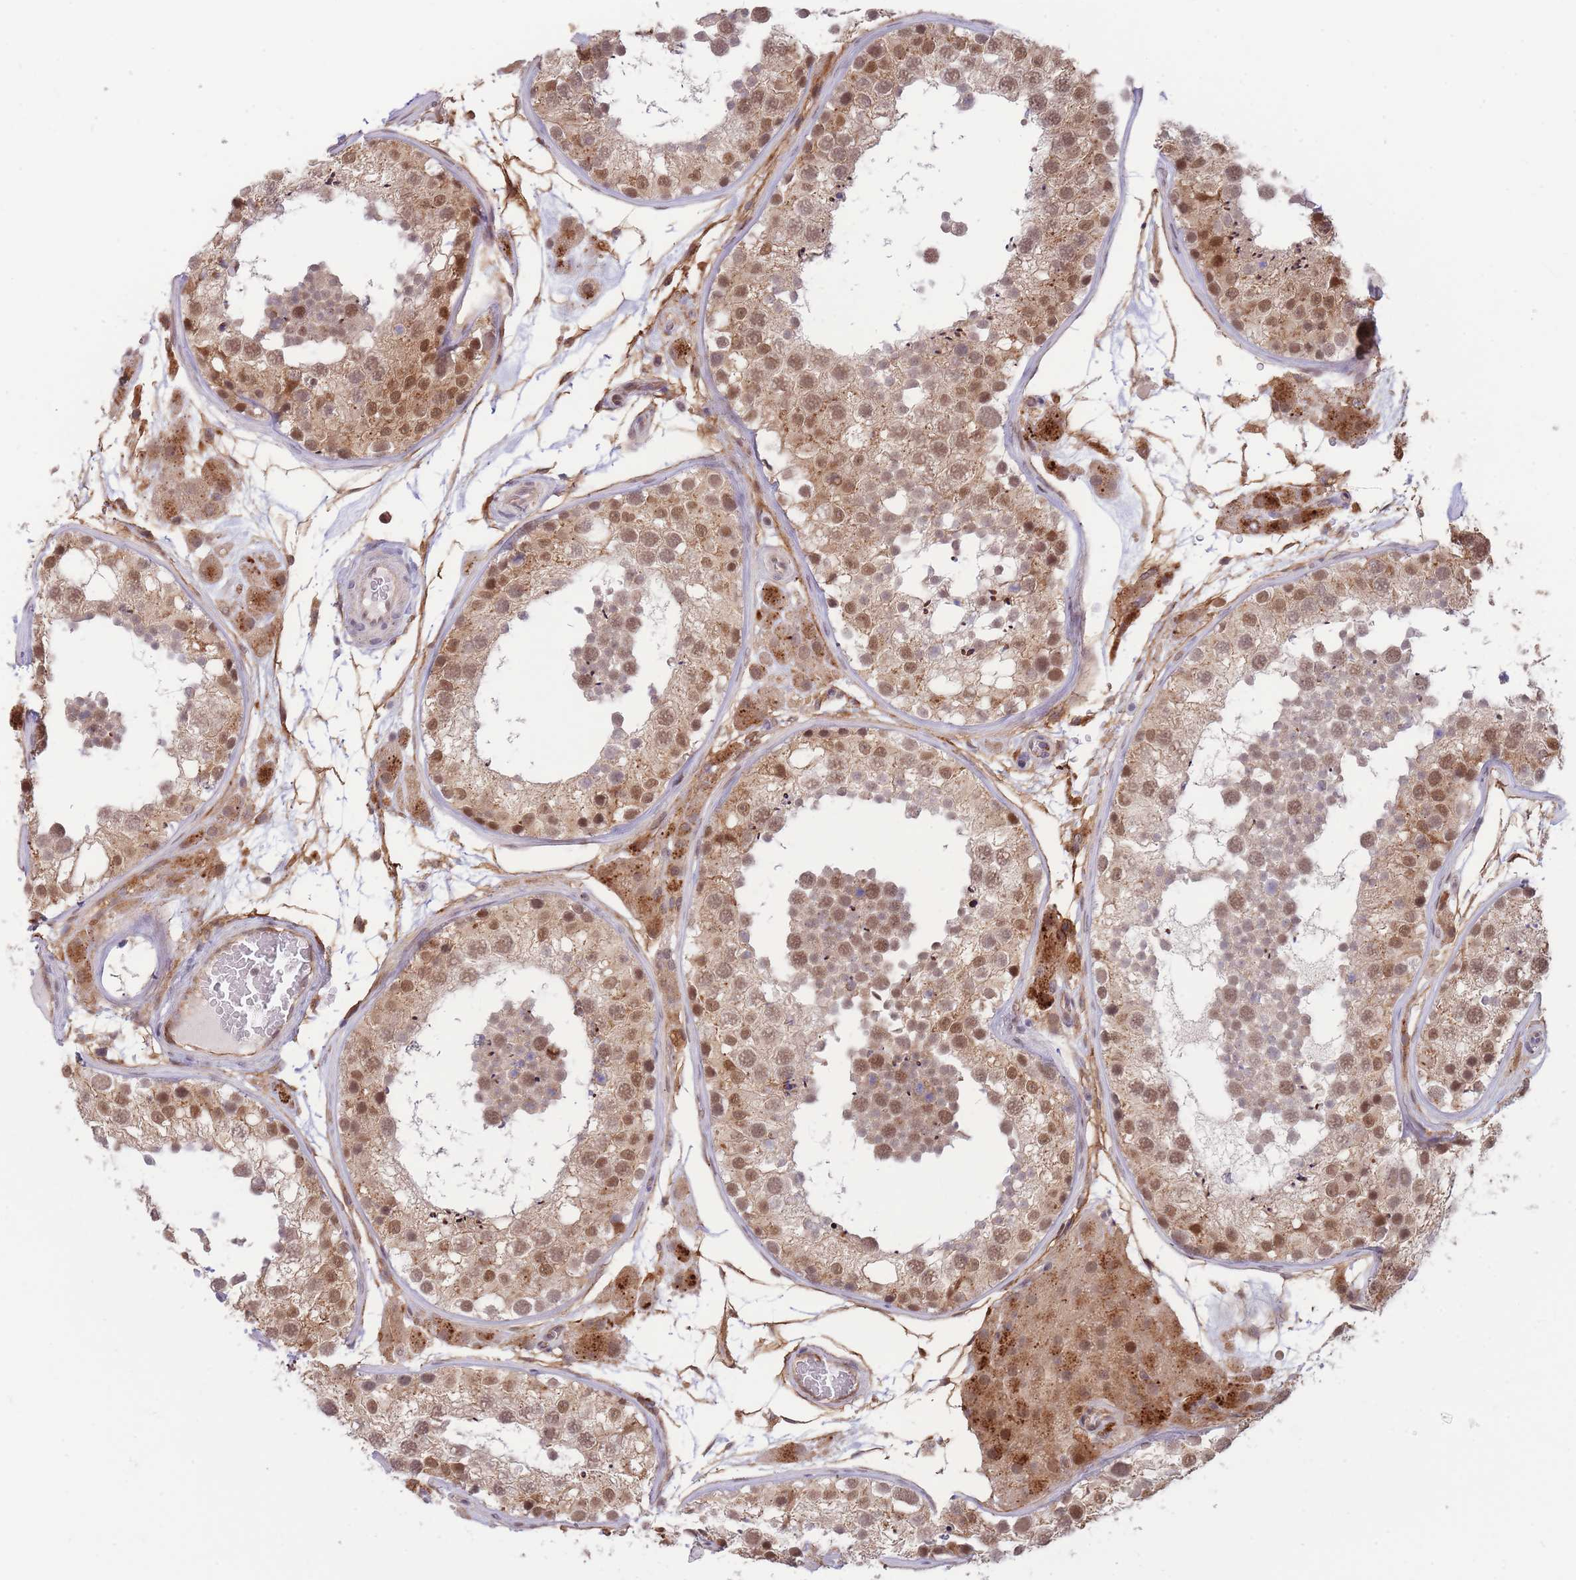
{"staining": {"intensity": "moderate", "quantity": ">75%", "location": "cytoplasmic/membranous,nuclear"}, "tissue": "testis", "cell_type": "Cells in seminiferous ducts", "image_type": "normal", "snomed": [{"axis": "morphology", "description": "Normal tissue, NOS"}, {"axis": "topography", "description": "Testis"}], "caption": "The immunohistochemical stain highlights moderate cytoplasmic/membranous,nuclear positivity in cells in seminiferous ducts of benign testis. (DAB (3,3'-diaminobenzidine) IHC with brightfield microscopy, high magnification).", "gene": "BOD1L1", "patient": {"sex": "male", "age": 26}}